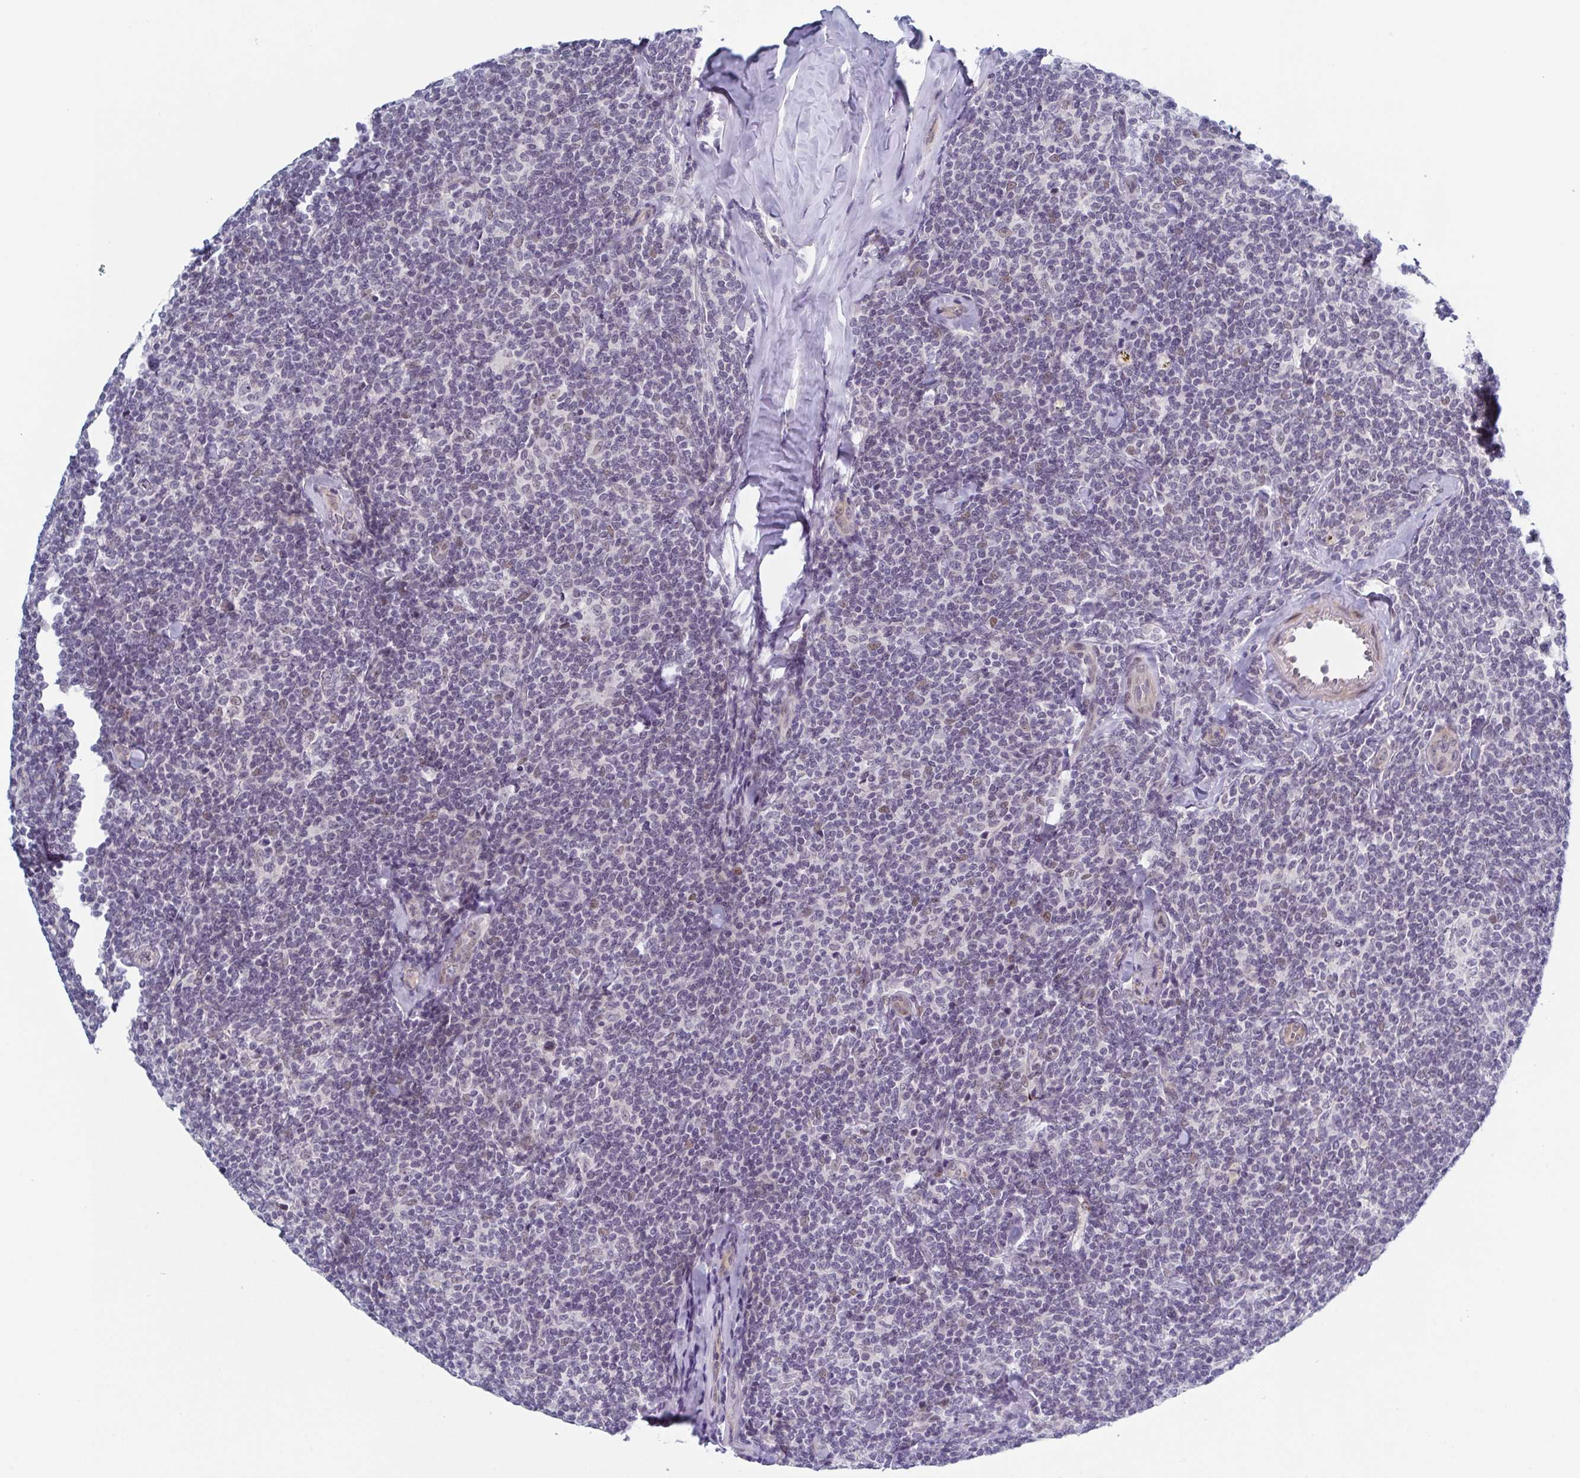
{"staining": {"intensity": "negative", "quantity": "none", "location": "none"}, "tissue": "lymphoma", "cell_type": "Tumor cells", "image_type": "cancer", "snomed": [{"axis": "morphology", "description": "Malignant lymphoma, non-Hodgkin's type, Low grade"}, {"axis": "topography", "description": "Lymph node"}], "caption": "Tumor cells show no significant protein expression in lymphoma.", "gene": "ZFP64", "patient": {"sex": "female", "age": 56}}